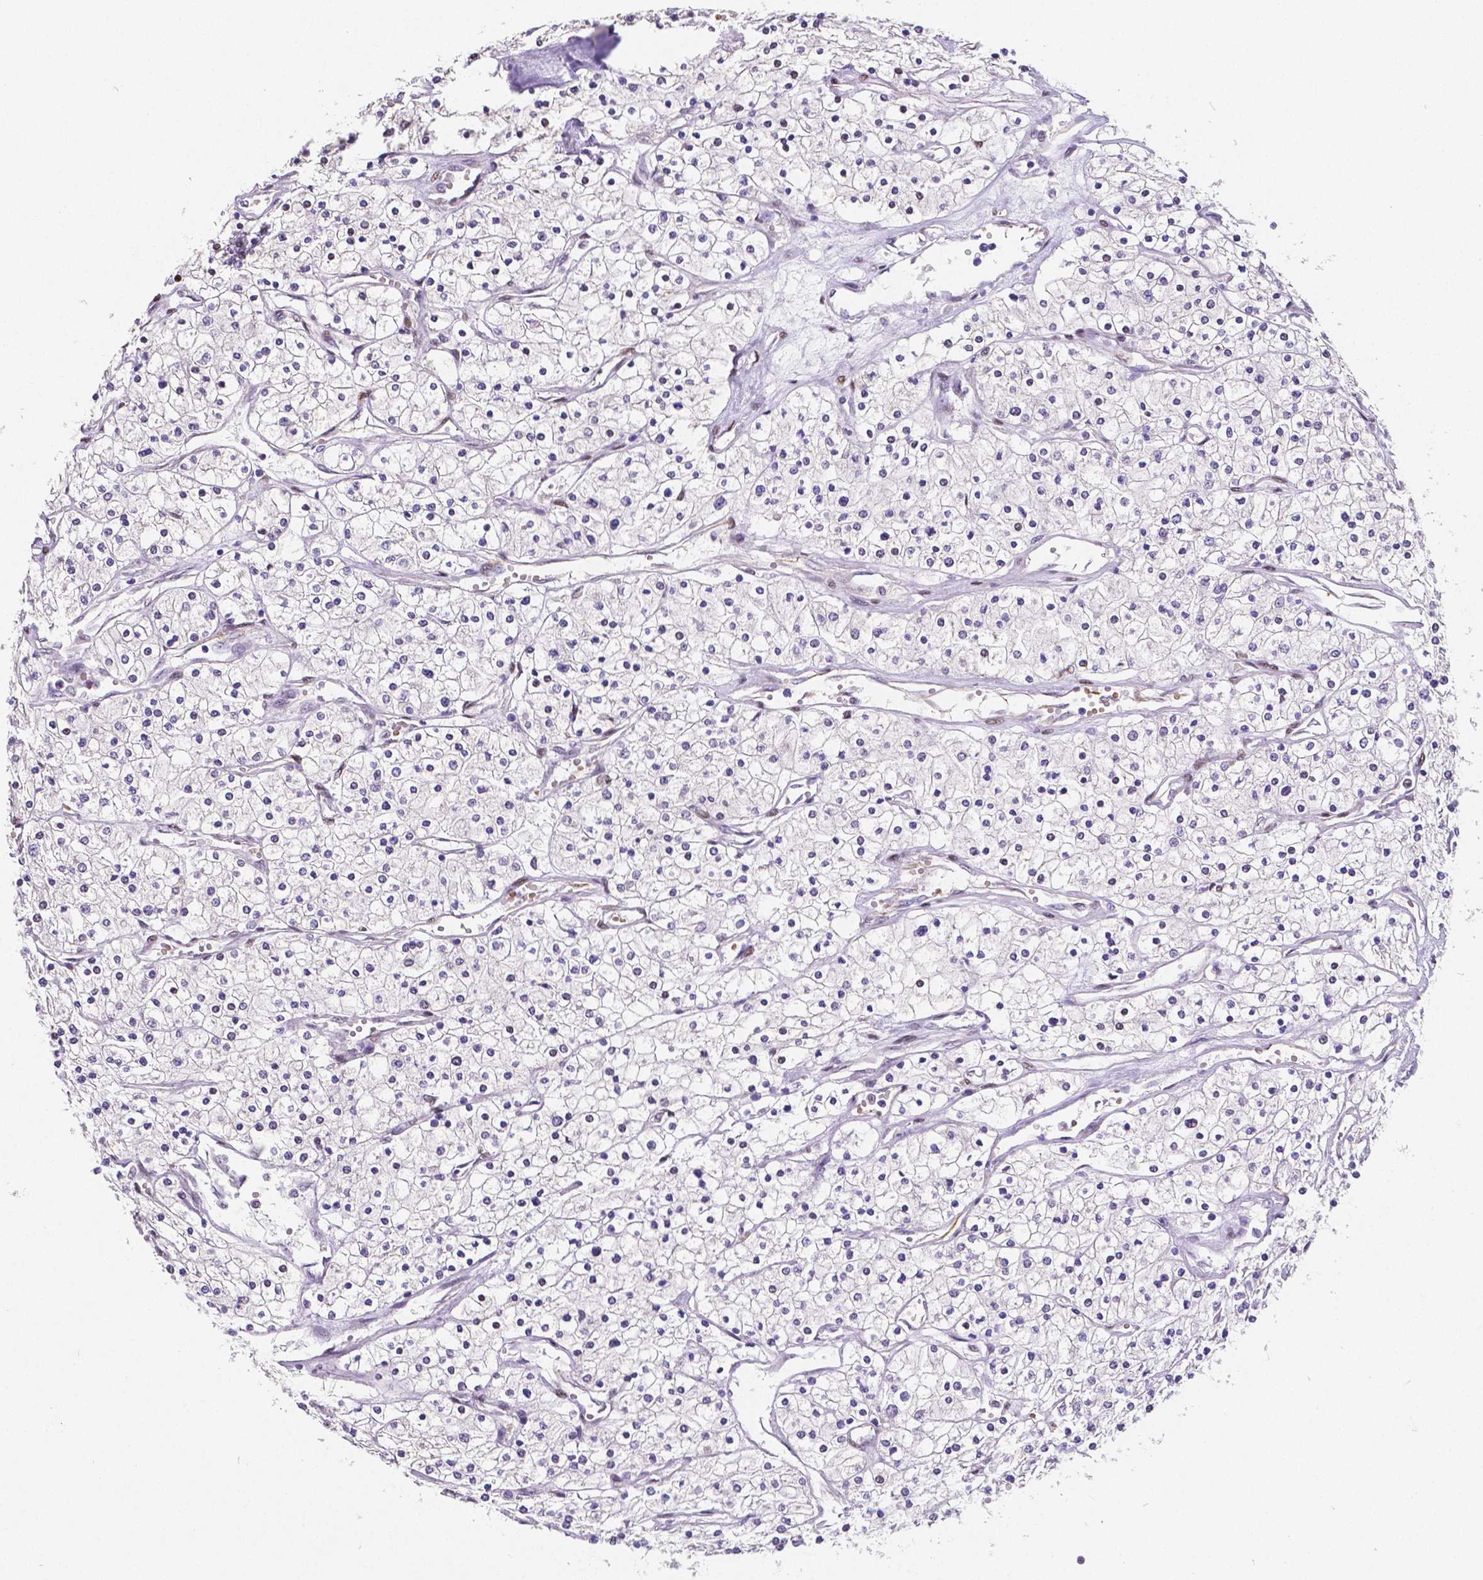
{"staining": {"intensity": "negative", "quantity": "none", "location": "none"}, "tissue": "renal cancer", "cell_type": "Tumor cells", "image_type": "cancer", "snomed": [{"axis": "morphology", "description": "Adenocarcinoma, NOS"}, {"axis": "topography", "description": "Kidney"}], "caption": "Tumor cells show no significant protein expression in renal adenocarcinoma.", "gene": "MEF2C", "patient": {"sex": "male", "age": 80}}